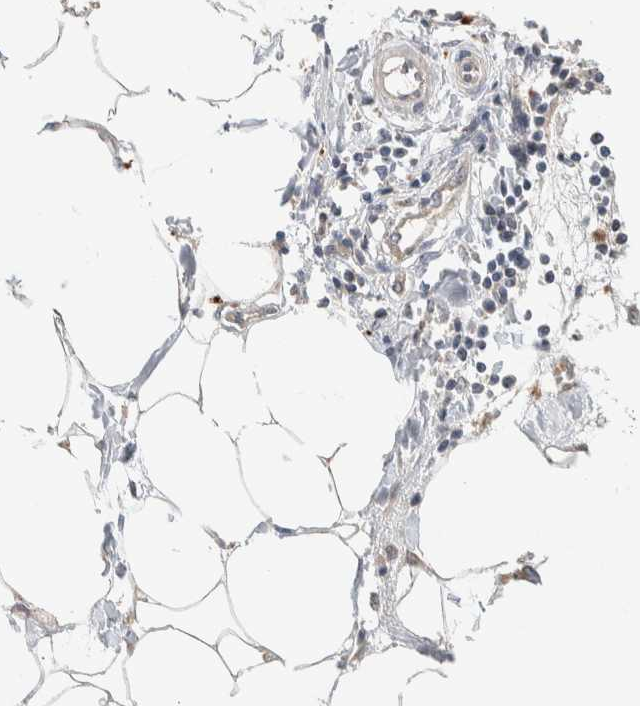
{"staining": {"intensity": "weak", "quantity": ">75%", "location": "cytoplasmic/membranous"}, "tissue": "adipose tissue", "cell_type": "Adipocytes", "image_type": "normal", "snomed": [{"axis": "morphology", "description": "Normal tissue, NOS"}, {"axis": "morphology", "description": "Adenocarcinoma, NOS"}, {"axis": "topography", "description": "Colon"}, {"axis": "topography", "description": "Peripheral nerve tissue"}], "caption": "Immunohistochemical staining of normal adipose tissue displays weak cytoplasmic/membranous protein expression in approximately >75% of adipocytes.", "gene": "GCLM", "patient": {"sex": "male", "age": 14}}